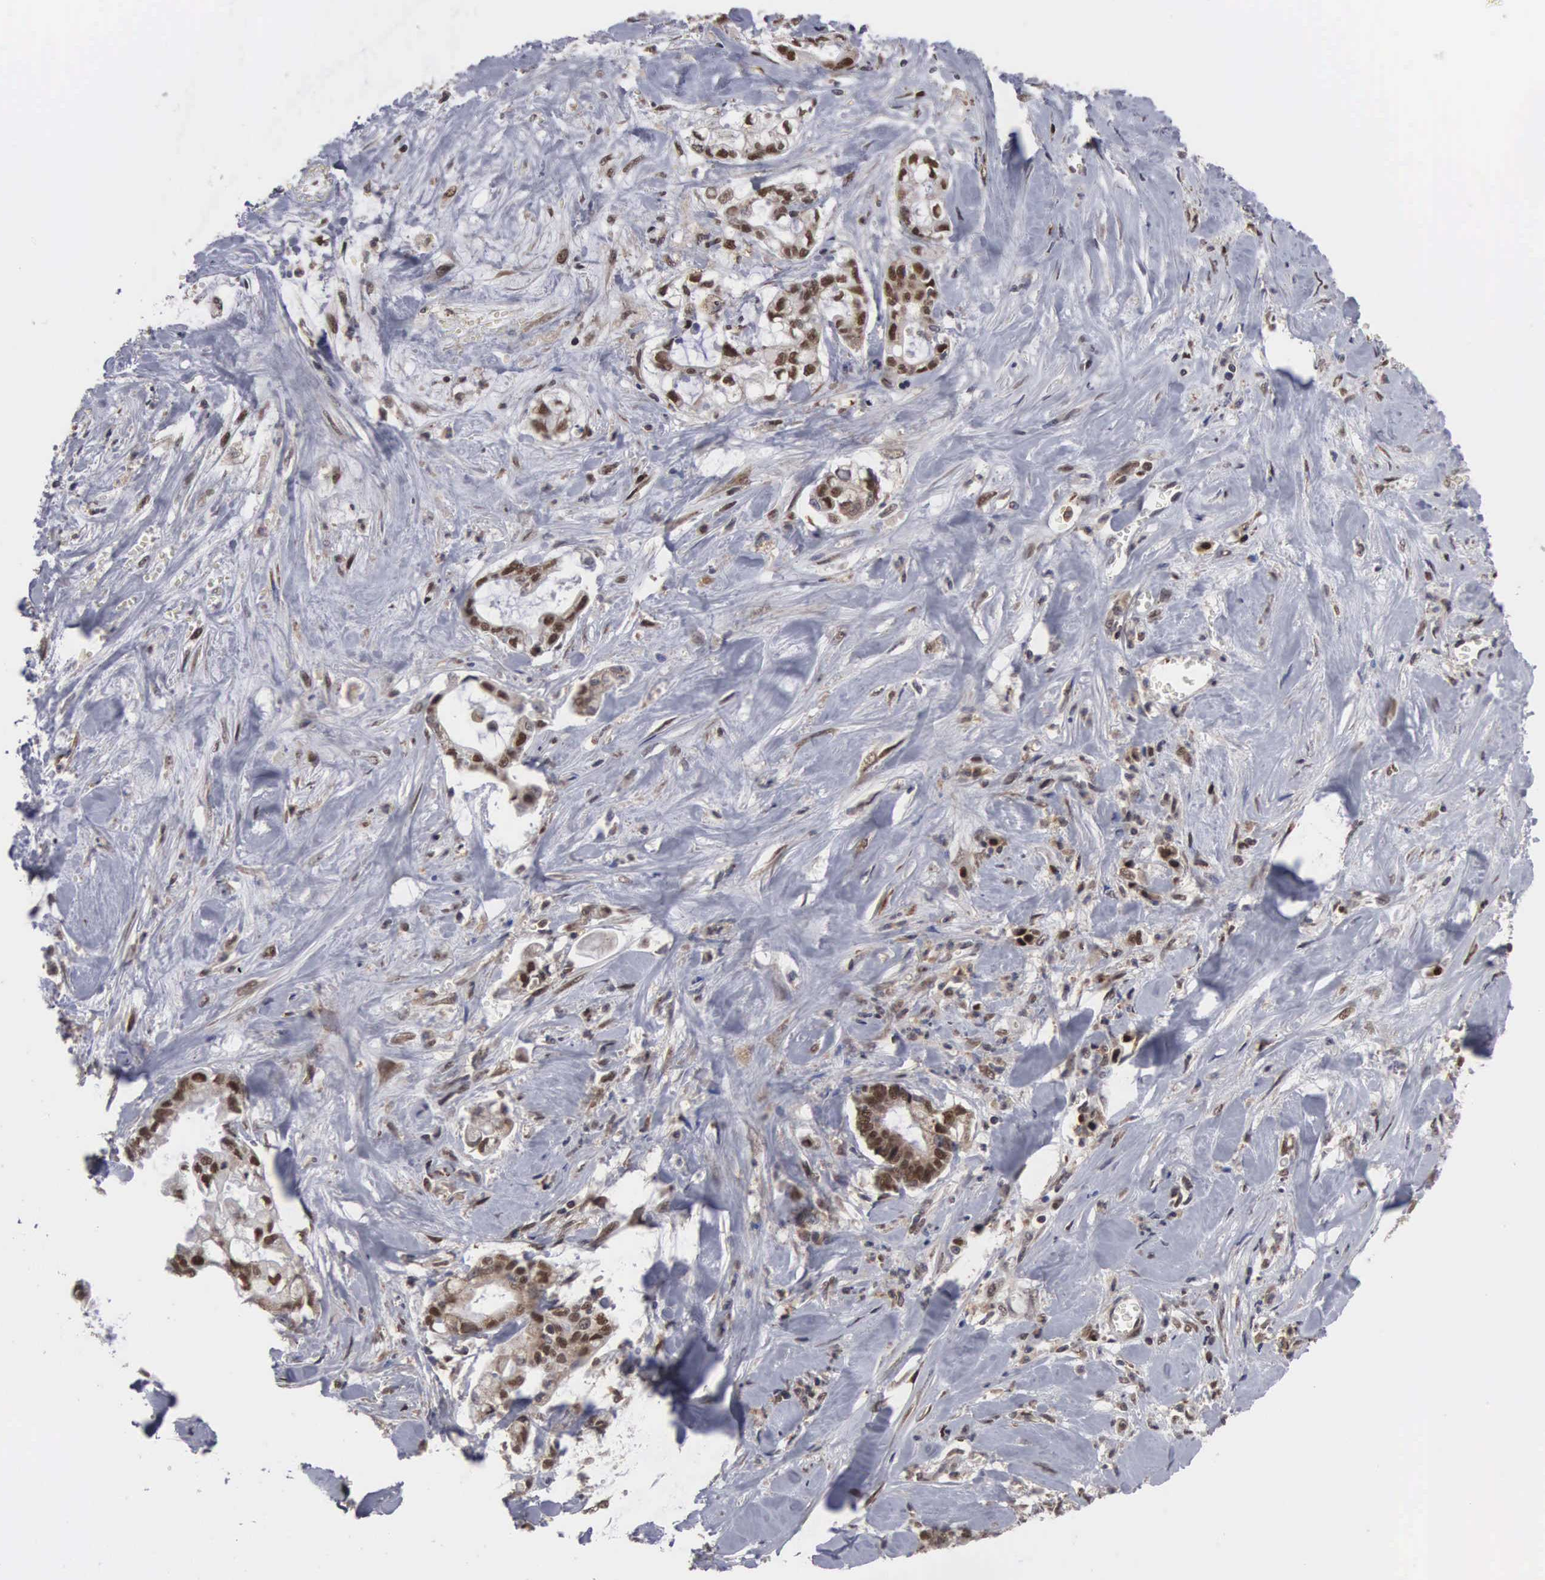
{"staining": {"intensity": "moderate", "quantity": ">75%", "location": "nuclear"}, "tissue": "liver cancer", "cell_type": "Tumor cells", "image_type": "cancer", "snomed": [{"axis": "morphology", "description": "Cholangiocarcinoma"}, {"axis": "topography", "description": "Liver"}], "caption": "Approximately >75% of tumor cells in human liver cancer (cholangiocarcinoma) demonstrate moderate nuclear protein positivity as visualized by brown immunohistochemical staining.", "gene": "TRMT5", "patient": {"sex": "male", "age": 57}}